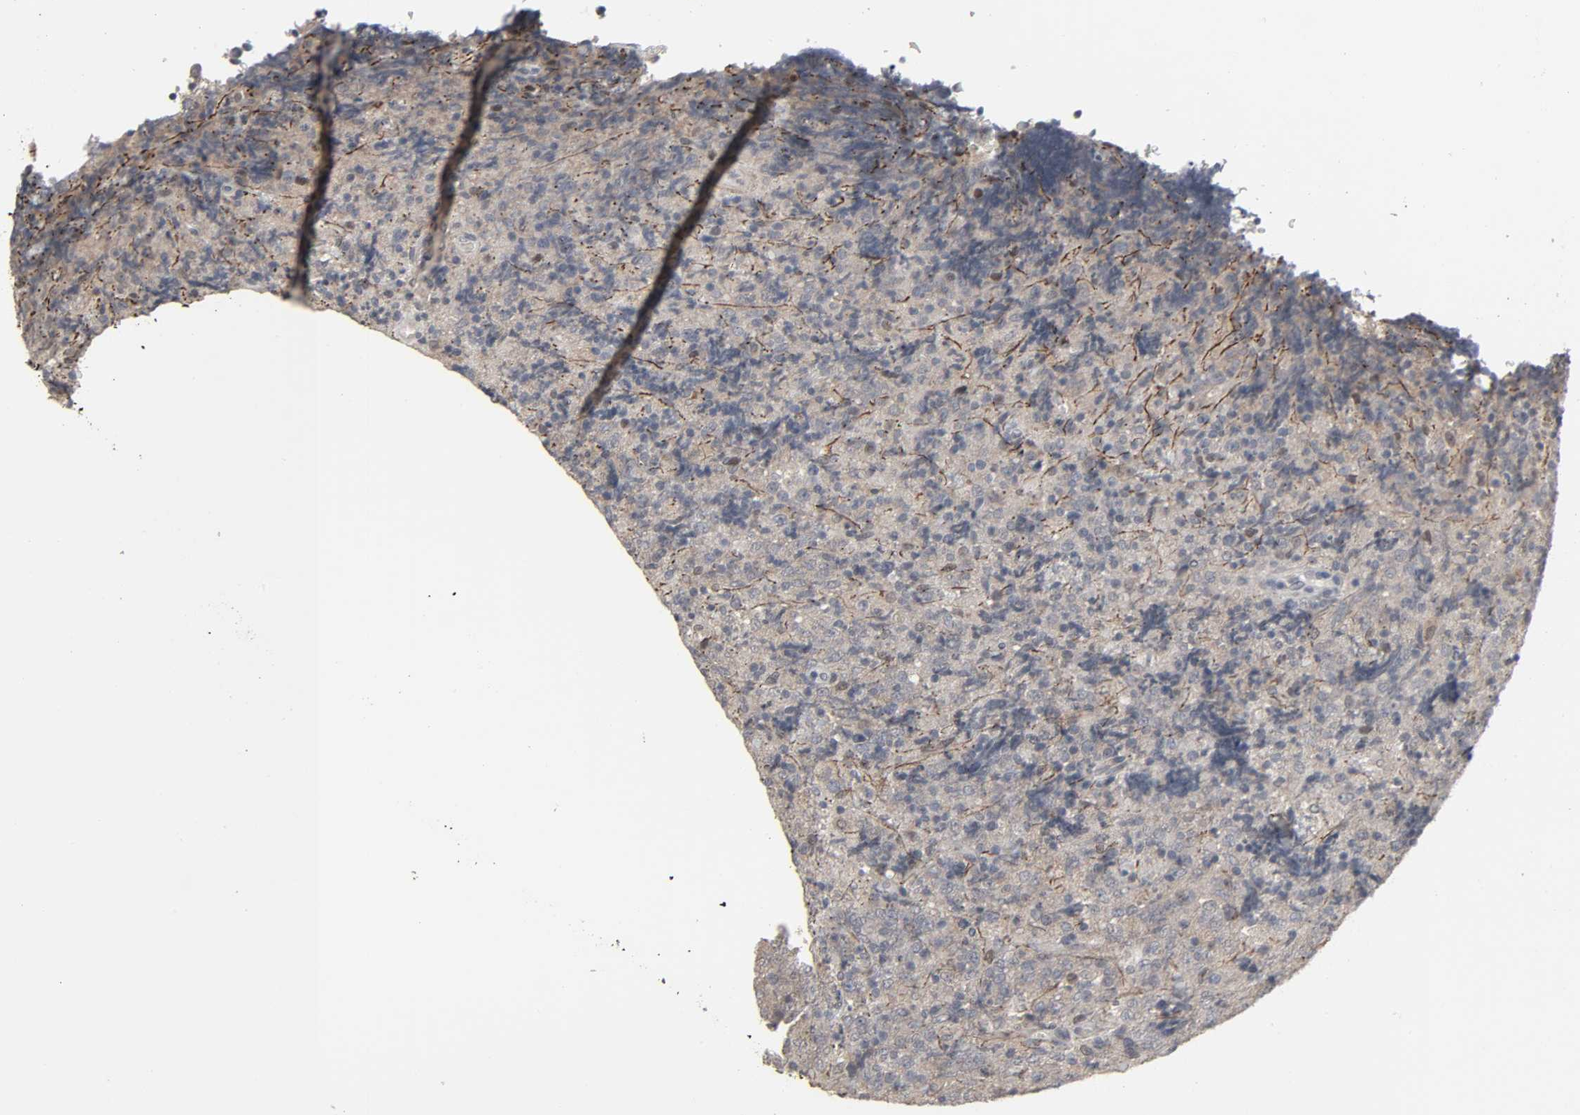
{"staining": {"intensity": "negative", "quantity": "none", "location": "none"}, "tissue": "lymphoma", "cell_type": "Tumor cells", "image_type": "cancer", "snomed": [{"axis": "morphology", "description": "Malignant lymphoma, non-Hodgkin's type, High grade"}, {"axis": "topography", "description": "Tonsil"}], "caption": "The immunohistochemistry (IHC) photomicrograph has no significant positivity in tumor cells of lymphoma tissue.", "gene": "ZNF222", "patient": {"sex": "female", "age": 36}}